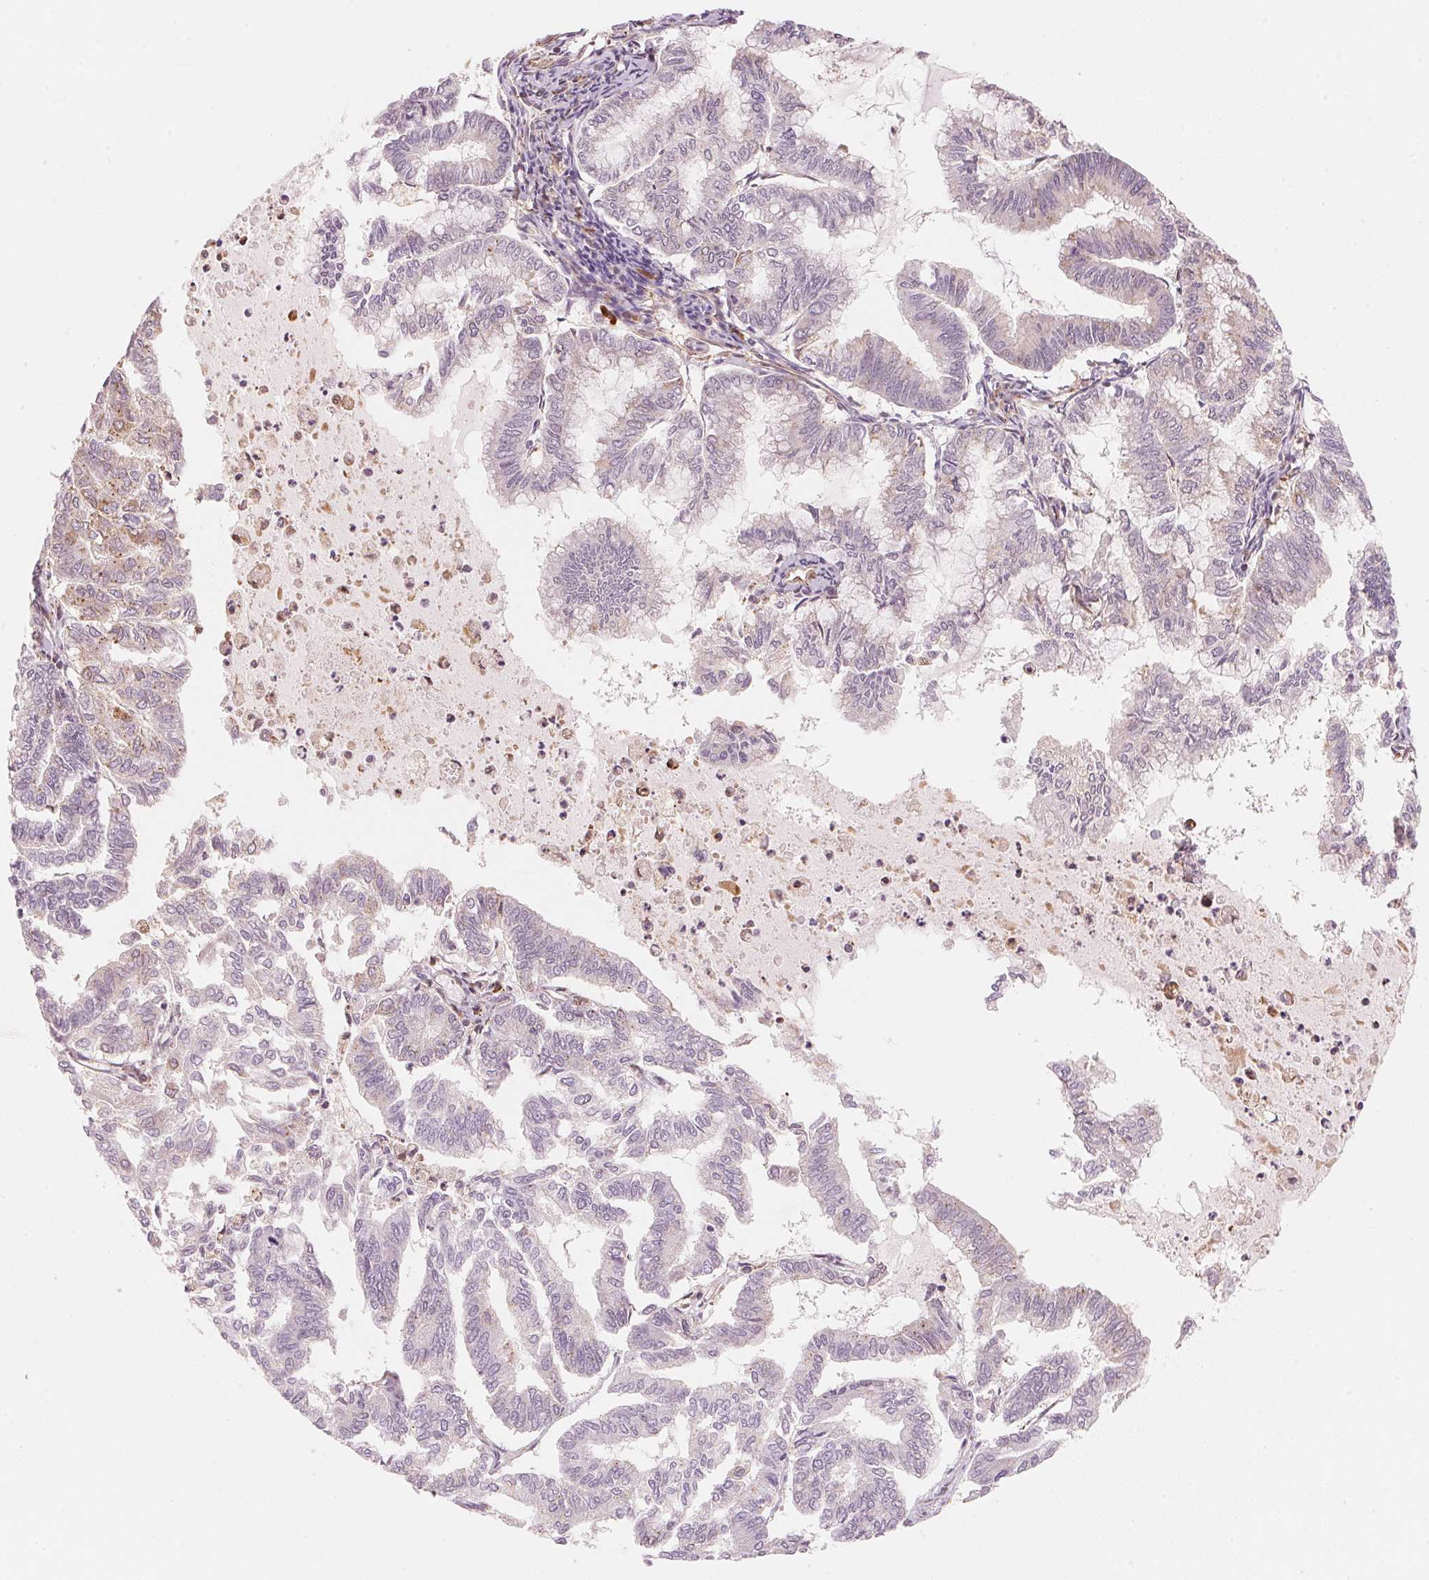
{"staining": {"intensity": "weak", "quantity": "25%-75%", "location": "cytoplasmic/membranous"}, "tissue": "endometrial cancer", "cell_type": "Tumor cells", "image_type": "cancer", "snomed": [{"axis": "morphology", "description": "Adenocarcinoma, NOS"}, {"axis": "topography", "description": "Endometrium"}], "caption": "Immunohistochemical staining of endometrial cancer exhibits low levels of weak cytoplasmic/membranous staining in about 25%-75% of tumor cells.", "gene": "PRKN", "patient": {"sex": "female", "age": 79}}